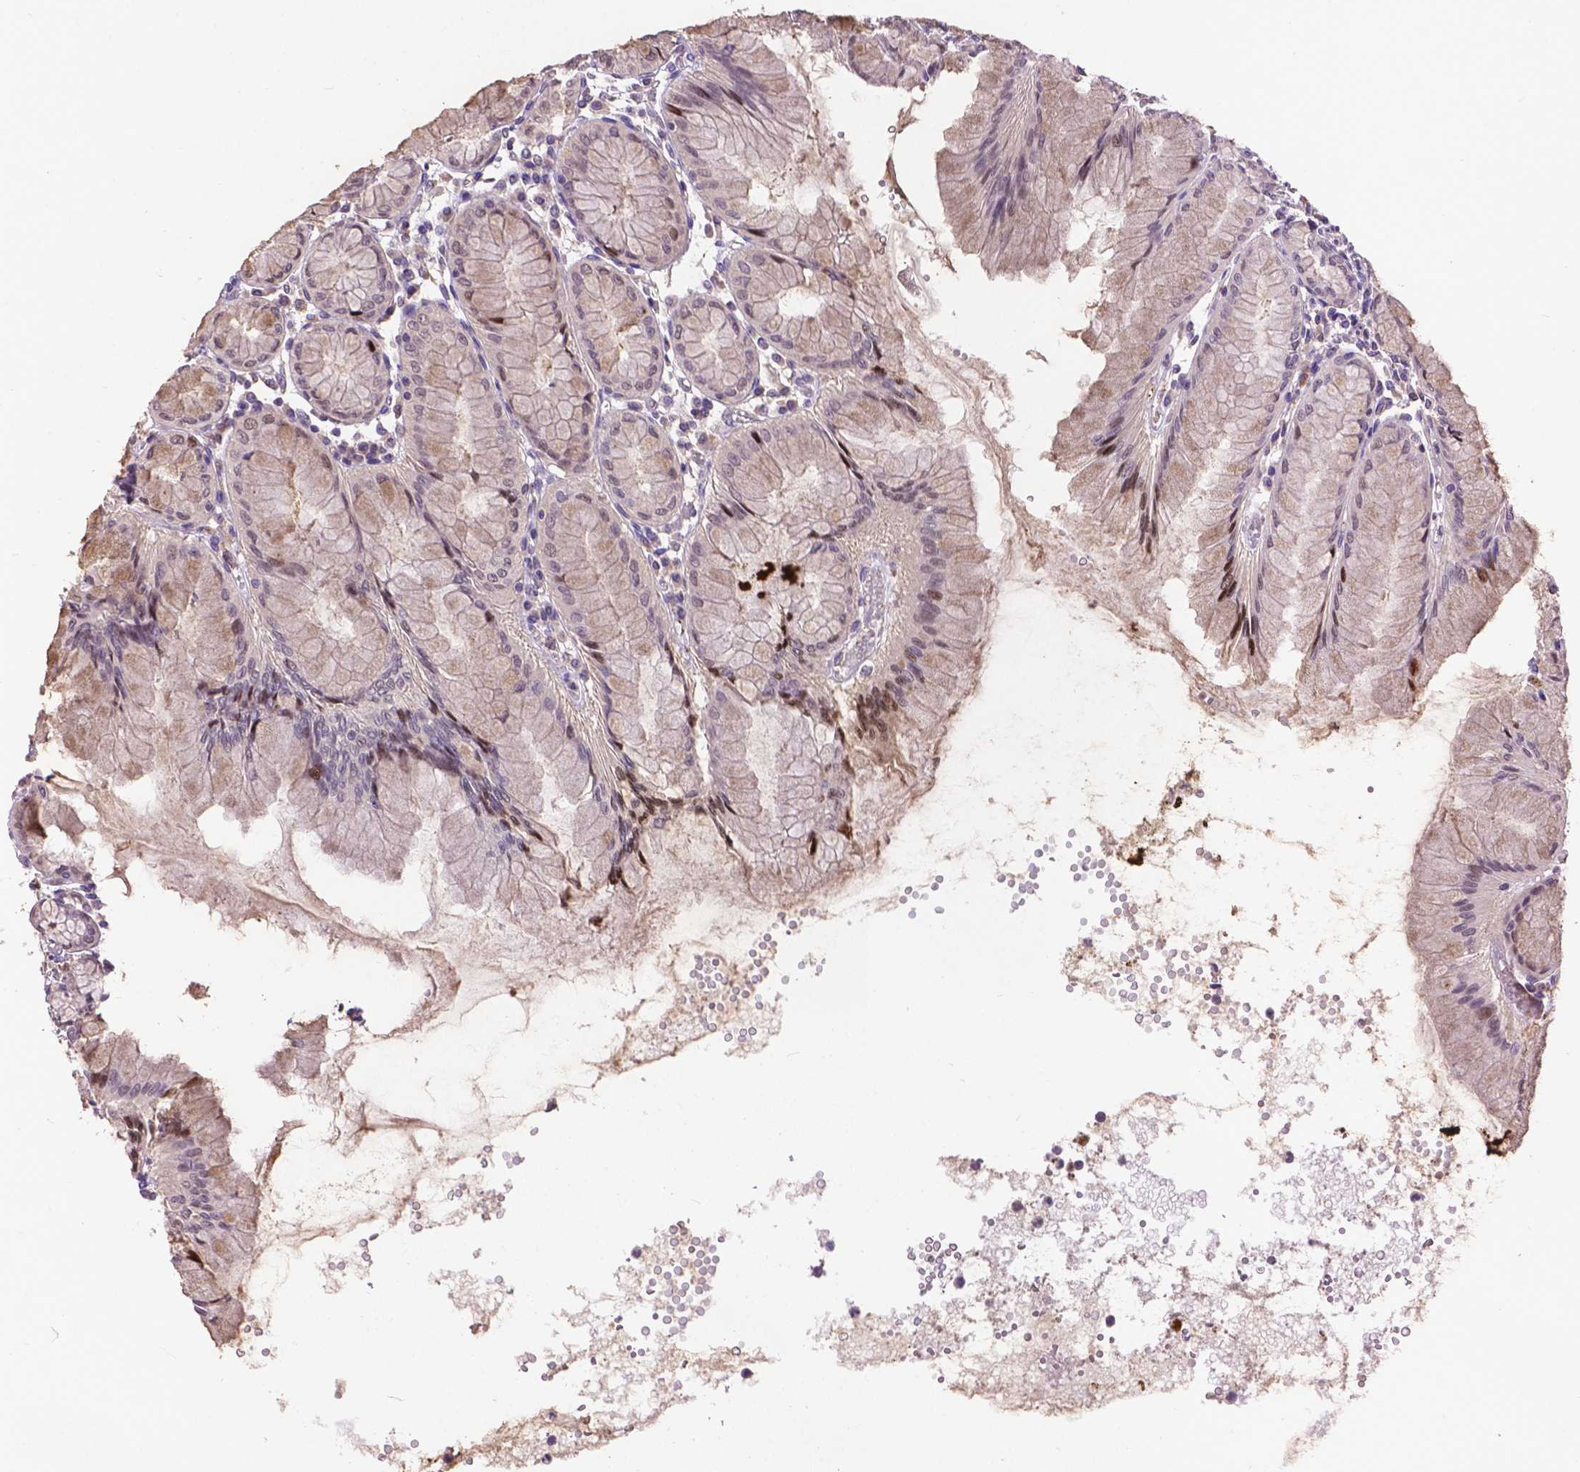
{"staining": {"intensity": "moderate", "quantity": "<25%", "location": "nuclear"}, "tissue": "stomach", "cell_type": "Glandular cells", "image_type": "normal", "snomed": [{"axis": "morphology", "description": "Normal tissue, NOS"}, {"axis": "topography", "description": "Stomach"}], "caption": "Brown immunohistochemical staining in benign stomach displays moderate nuclear staining in approximately <25% of glandular cells. (DAB = brown stain, brightfield microscopy at high magnification).", "gene": "ZNF337", "patient": {"sex": "female", "age": 57}}